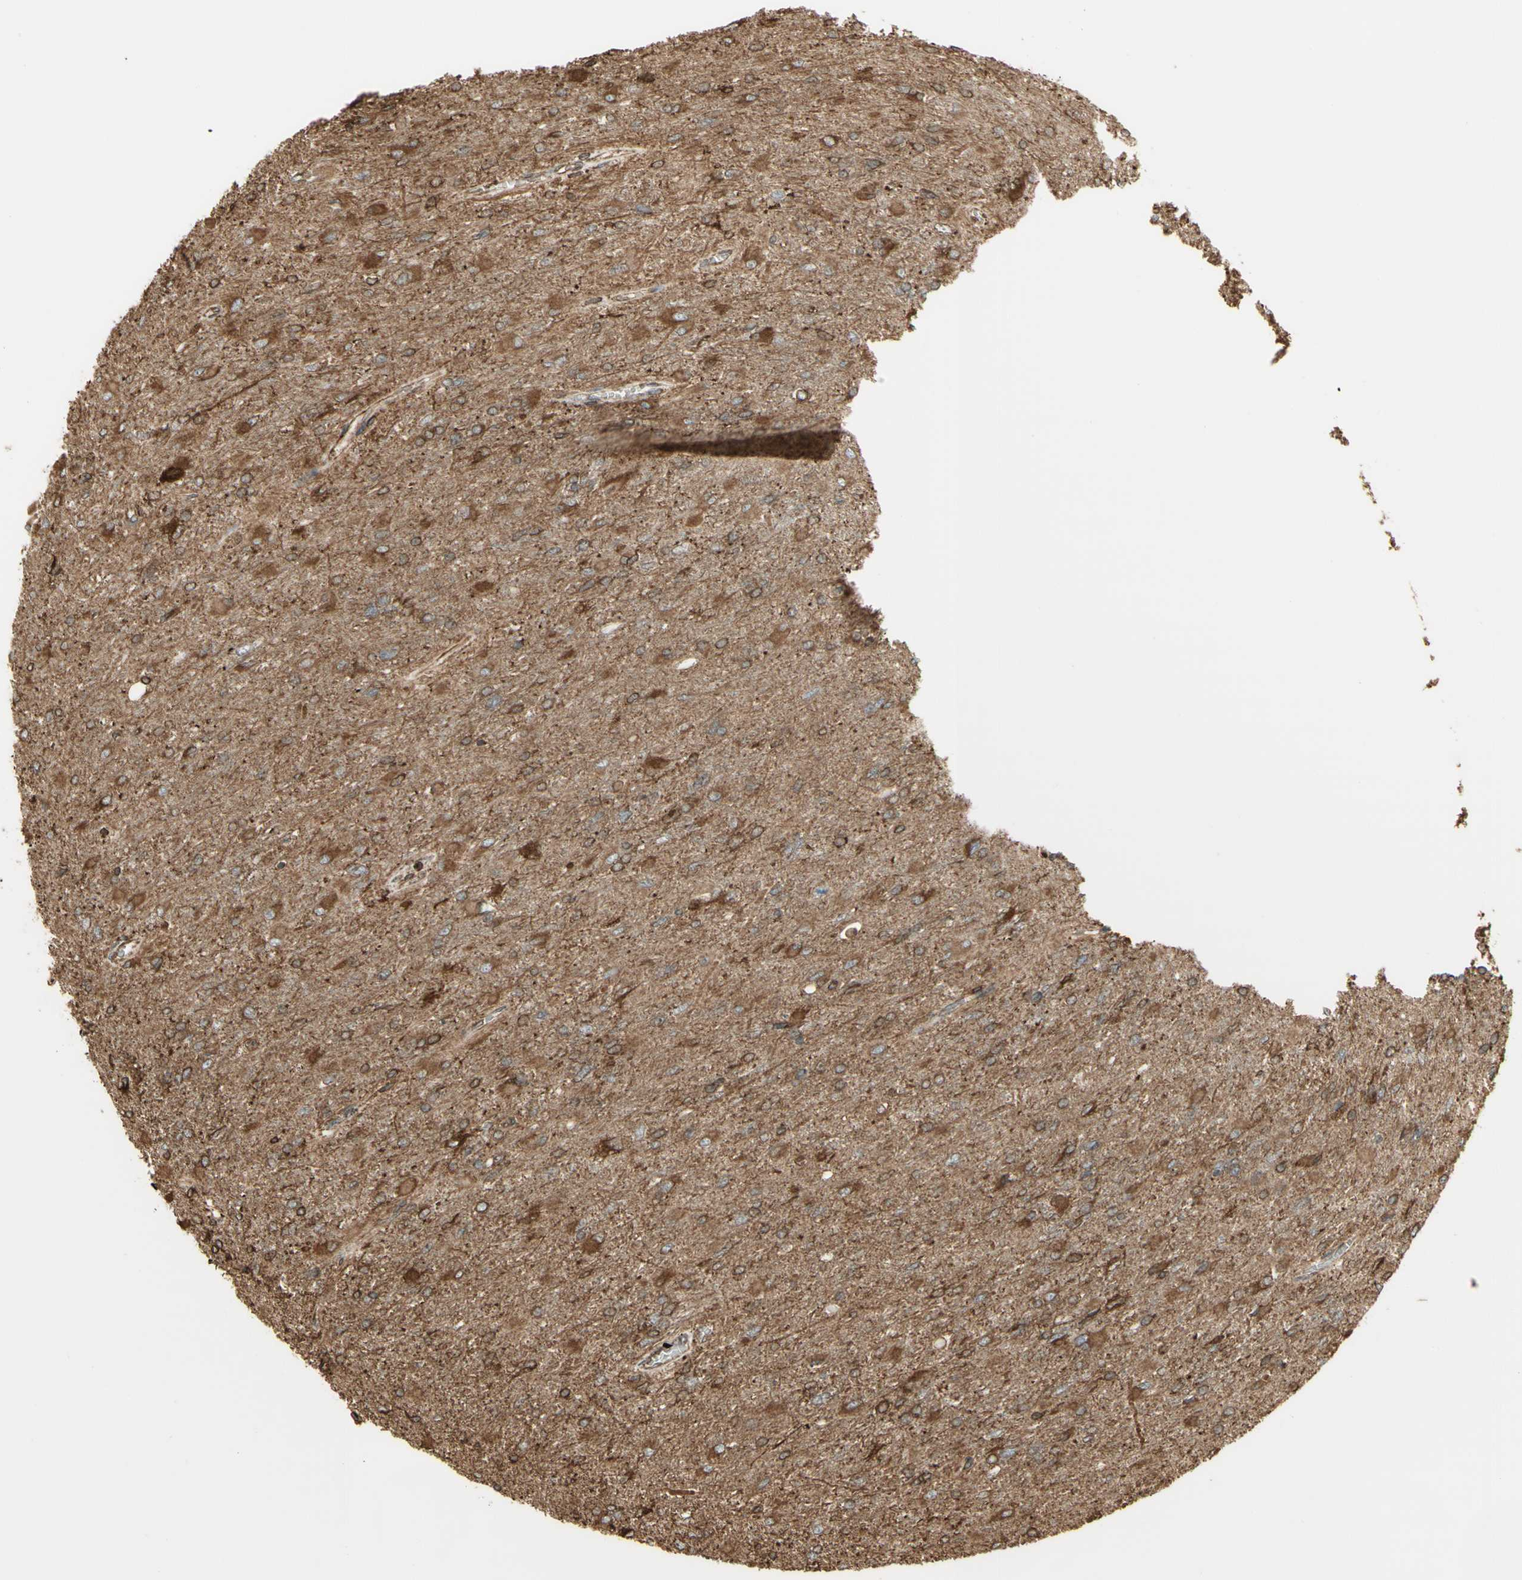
{"staining": {"intensity": "moderate", "quantity": "25%-75%", "location": "cytoplasmic/membranous"}, "tissue": "glioma", "cell_type": "Tumor cells", "image_type": "cancer", "snomed": [{"axis": "morphology", "description": "Glioma, malignant, High grade"}, {"axis": "topography", "description": "Cerebral cortex"}], "caption": "The photomicrograph shows a brown stain indicating the presence of a protein in the cytoplasmic/membranous of tumor cells in glioma.", "gene": "CANX", "patient": {"sex": "female", "age": 36}}